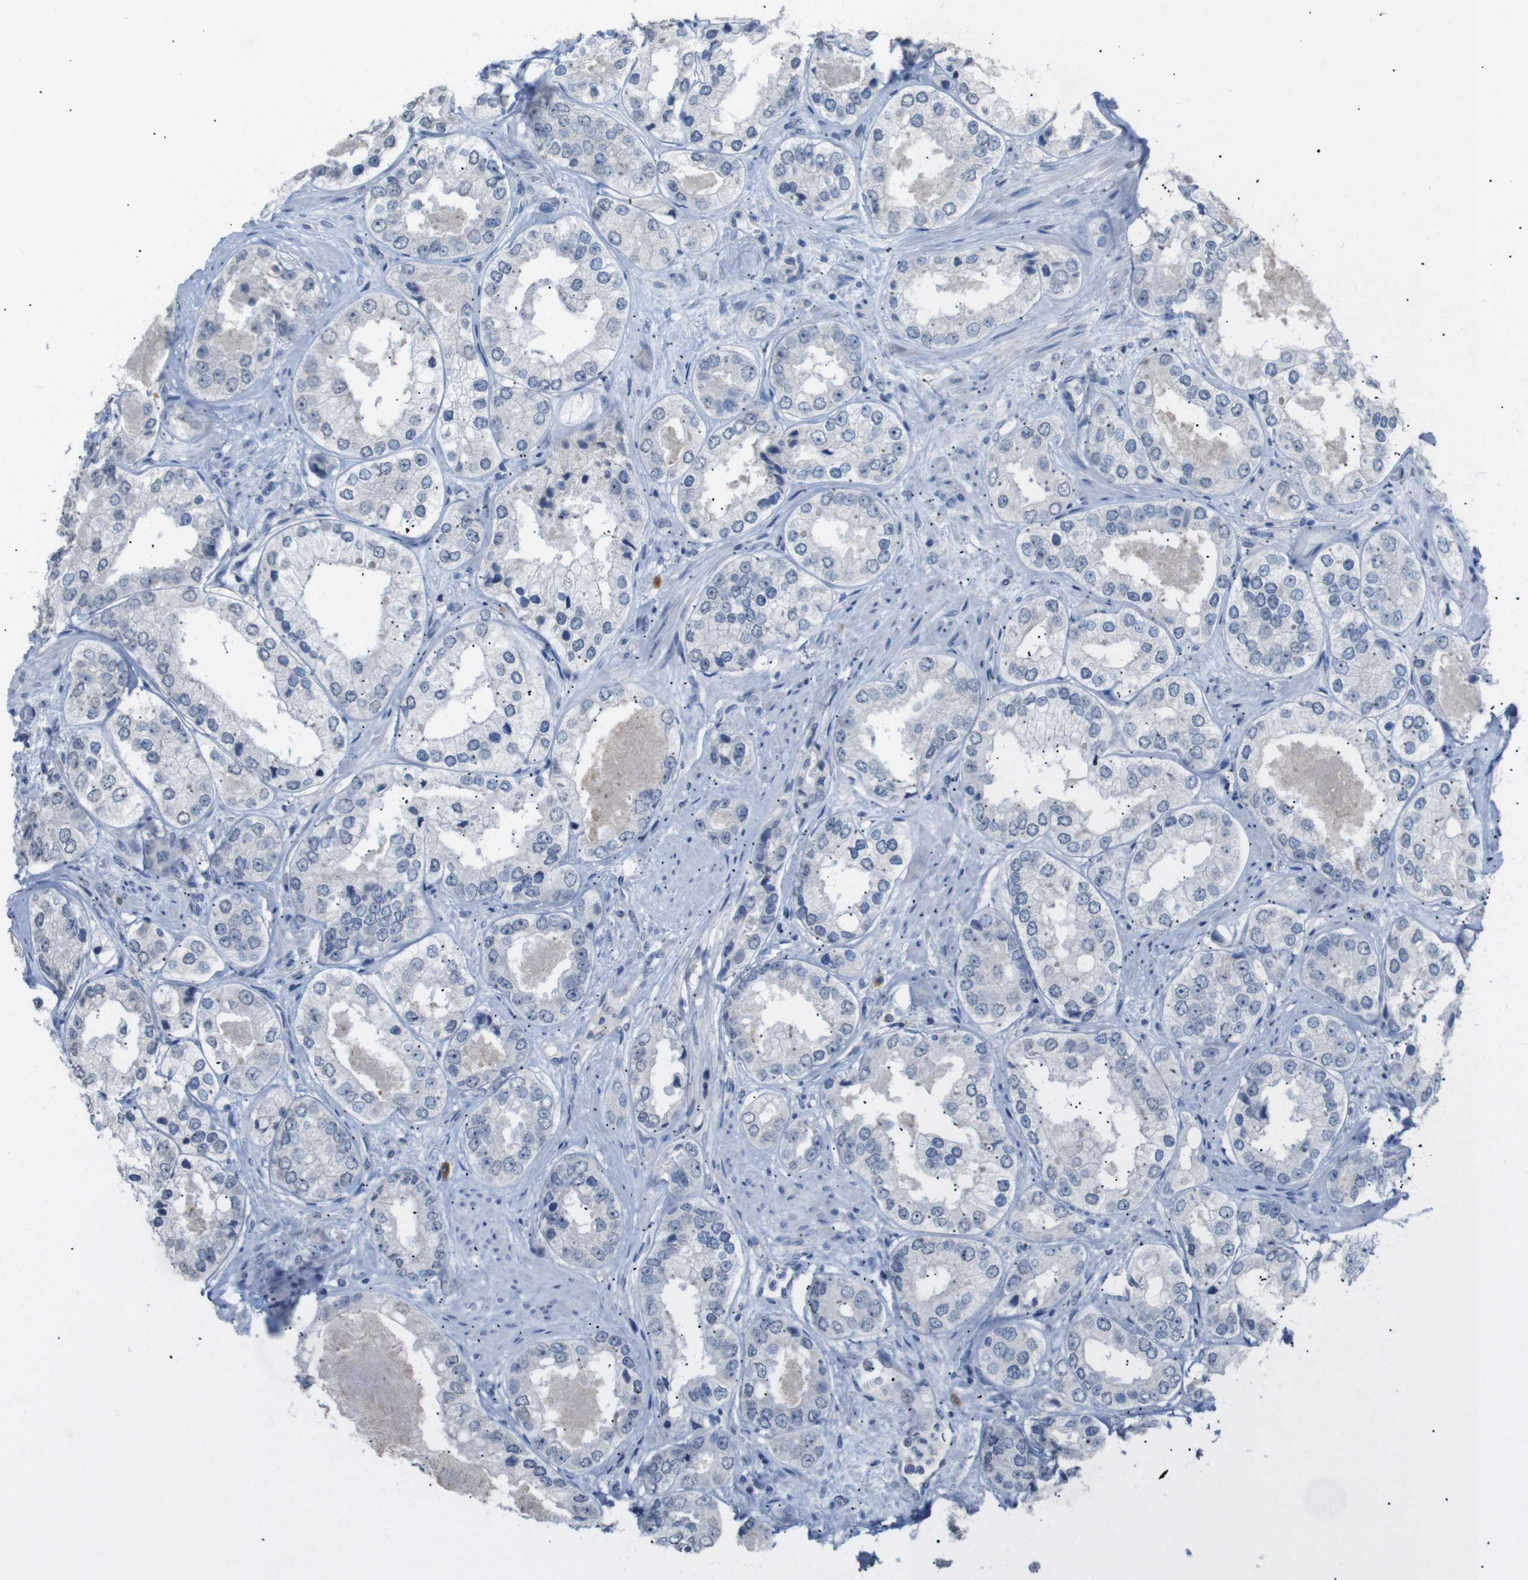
{"staining": {"intensity": "negative", "quantity": "none", "location": "none"}, "tissue": "prostate cancer", "cell_type": "Tumor cells", "image_type": "cancer", "snomed": [{"axis": "morphology", "description": "Adenocarcinoma, High grade"}, {"axis": "topography", "description": "Prostate"}], "caption": "Tumor cells show no significant protein positivity in prostate cancer (adenocarcinoma (high-grade)).", "gene": "CHRM5", "patient": {"sex": "male", "age": 61}}